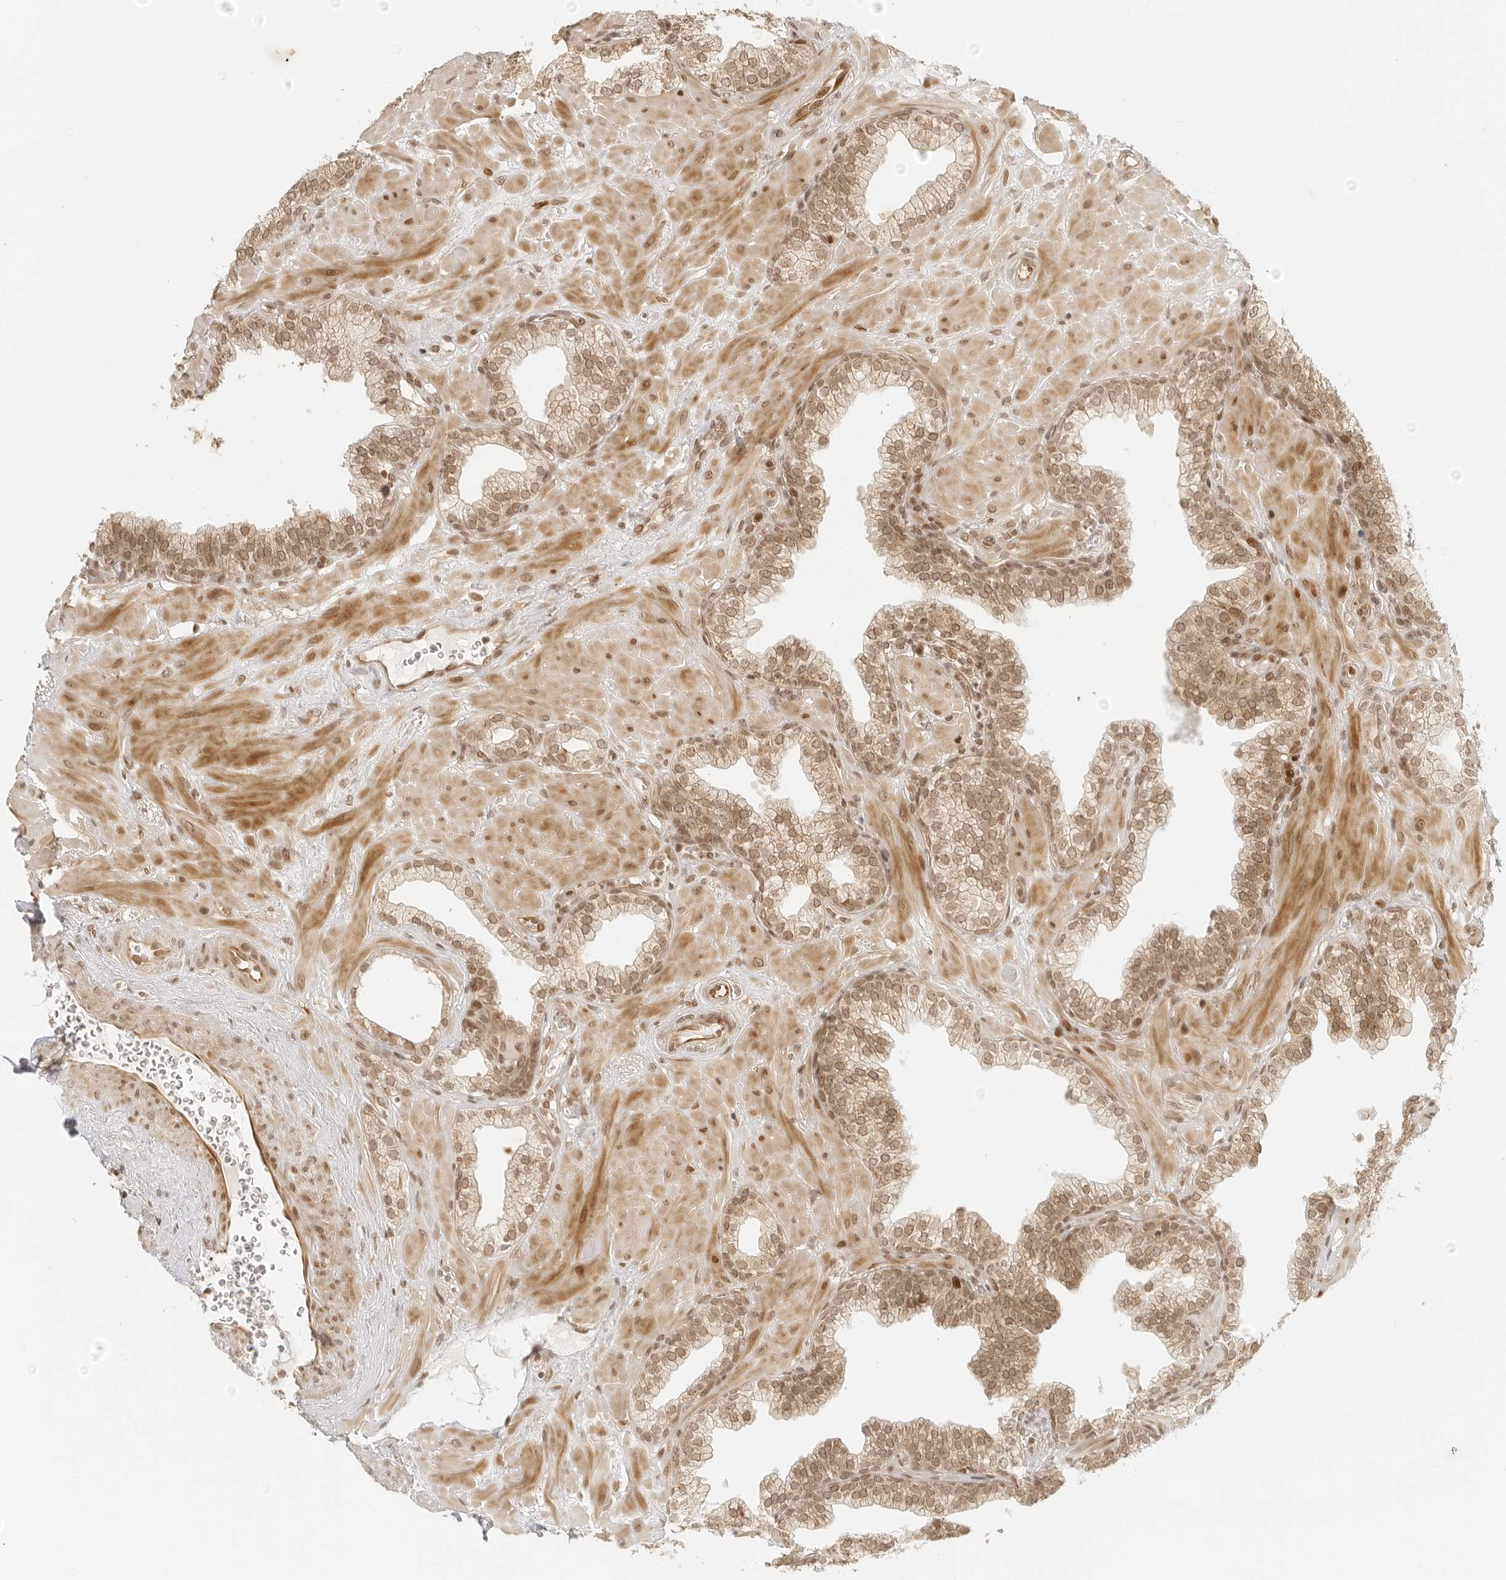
{"staining": {"intensity": "moderate", "quantity": ">75%", "location": "nuclear"}, "tissue": "prostate", "cell_type": "Glandular cells", "image_type": "normal", "snomed": [{"axis": "morphology", "description": "Normal tissue, NOS"}, {"axis": "morphology", "description": "Urothelial carcinoma, Low grade"}, {"axis": "topography", "description": "Urinary bladder"}, {"axis": "topography", "description": "Prostate"}], "caption": "DAB immunohistochemical staining of unremarkable human prostate shows moderate nuclear protein expression in approximately >75% of glandular cells.", "gene": "ZNF407", "patient": {"sex": "male", "age": 60}}